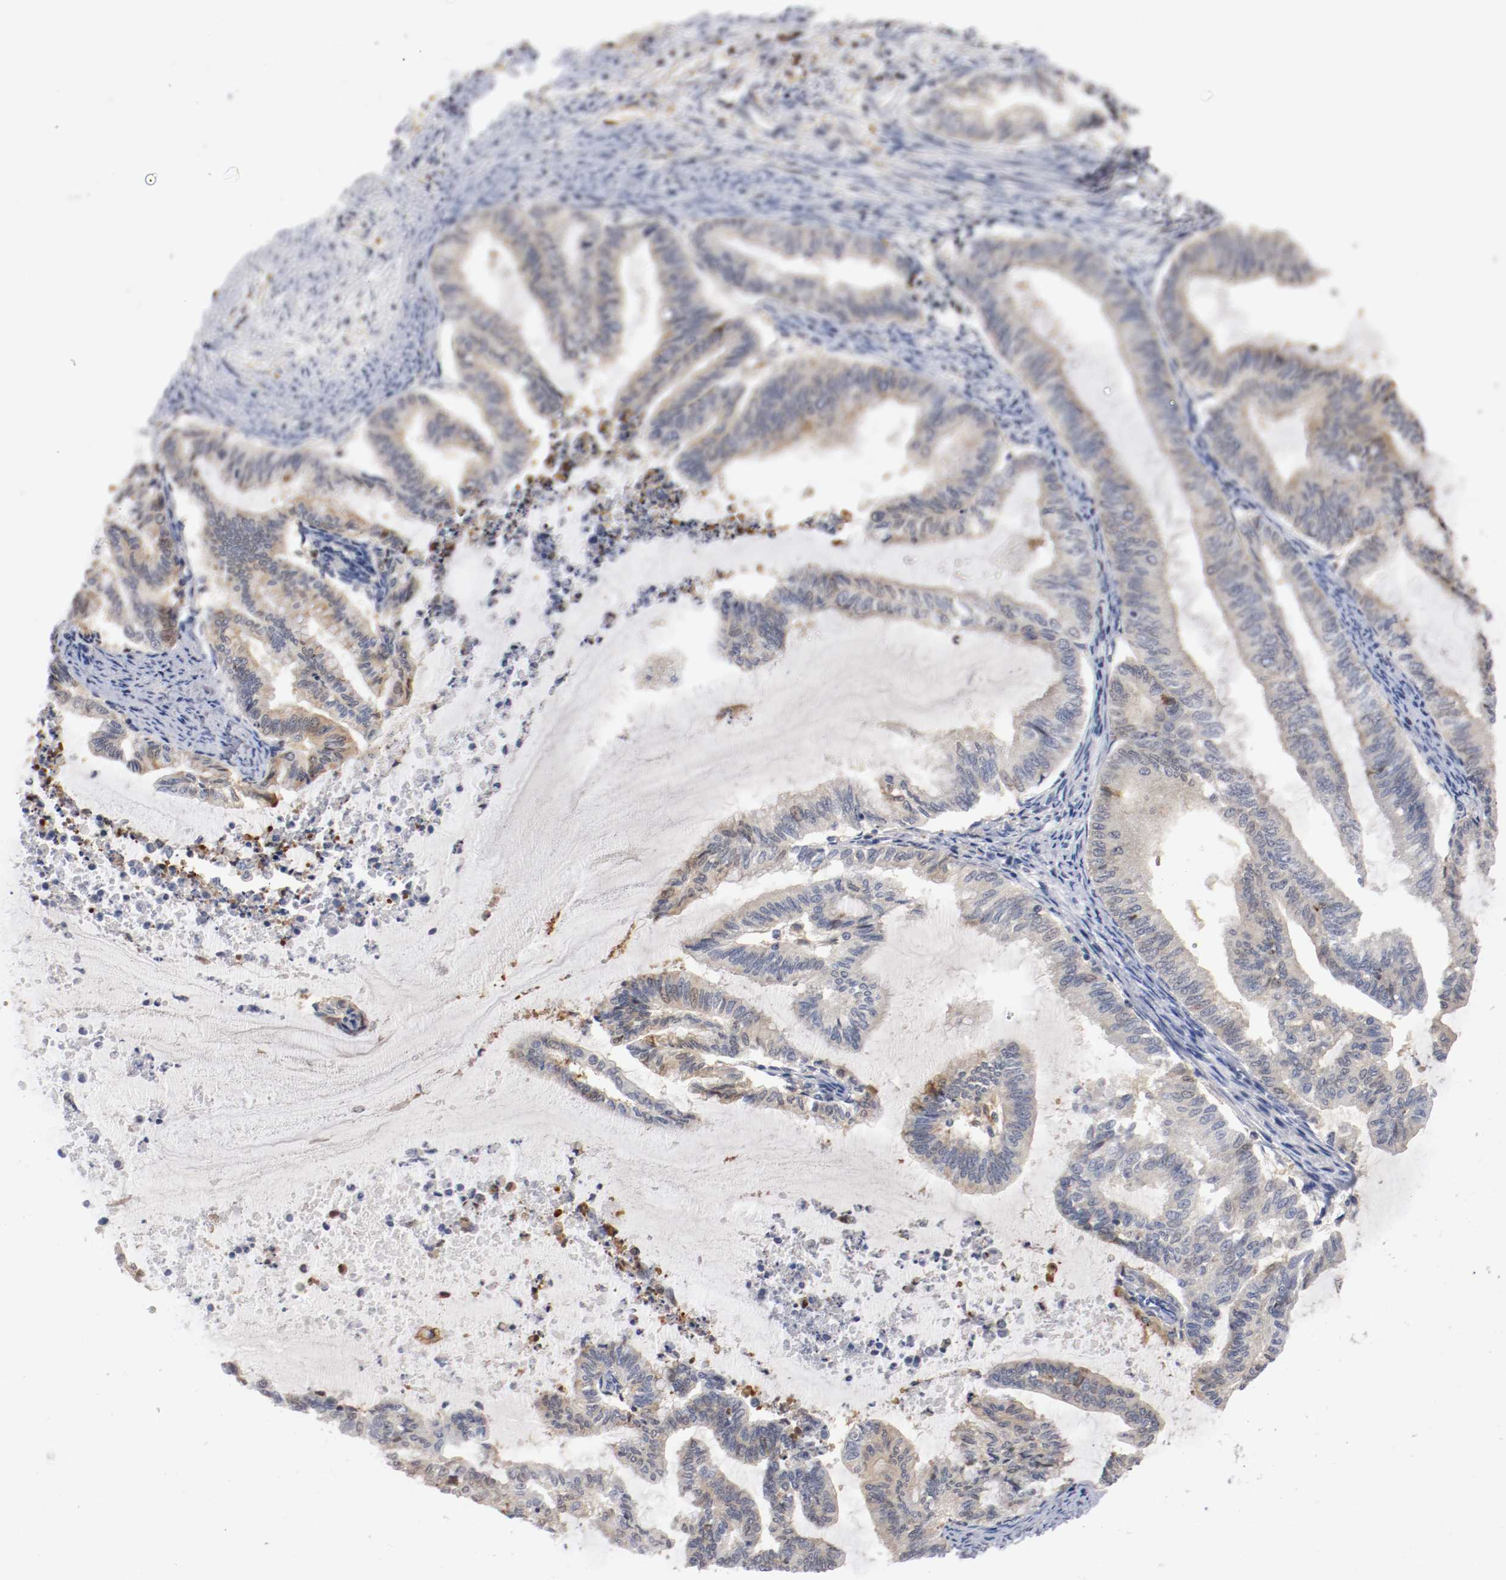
{"staining": {"intensity": "weak", "quantity": "<25%", "location": "cytoplasmic/membranous"}, "tissue": "endometrial cancer", "cell_type": "Tumor cells", "image_type": "cancer", "snomed": [{"axis": "morphology", "description": "Adenocarcinoma, NOS"}, {"axis": "topography", "description": "Endometrium"}], "caption": "Human endometrial cancer (adenocarcinoma) stained for a protein using immunohistochemistry (IHC) demonstrates no positivity in tumor cells.", "gene": "RBM23", "patient": {"sex": "female", "age": 79}}